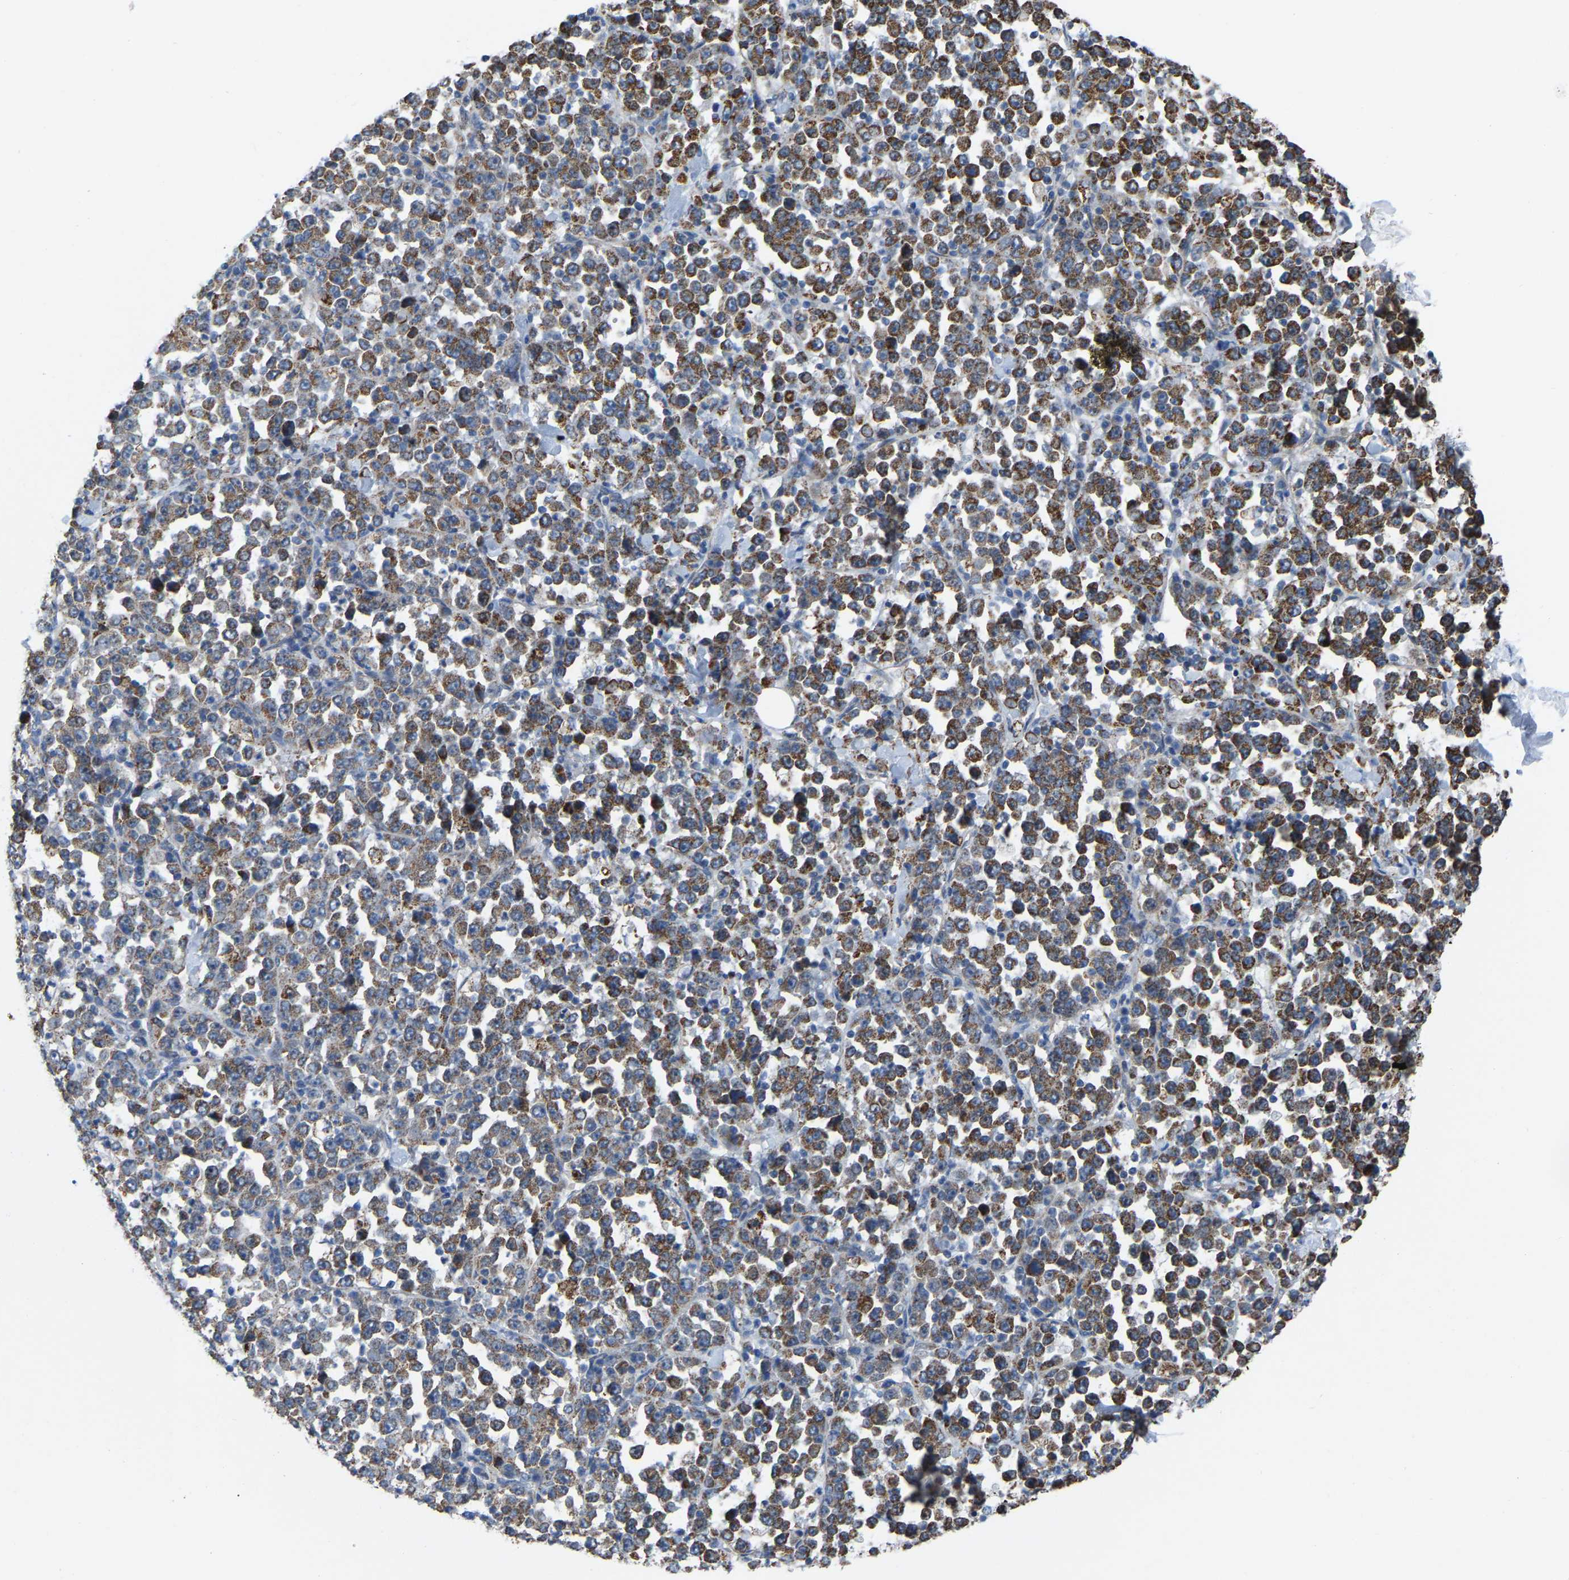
{"staining": {"intensity": "moderate", "quantity": ">75%", "location": "cytoplasmic/membranous"}, "tissue": "stomach cancer", "cell_type": "Tumor cells", "image_type": "cancer", "snomed": [{"axis": "morphology", "description": "Normal tissue, NOS"}, {"axis": "morphology", "description": "Adenocarcinoma, NOS"}, {"axis": "topography", "description": "Stomach, upper"}, {"axis": "topography", "description": "Stomach"}], "caption": "An IHC micrograph of neoplastic tissue is shown. Protein staining in brown highlights moderate cytoplasmic/membranous positivity in stomach adenocarcinoma within tumor cells.", "gene": "BCL10", "patient": {"sex": "male", "age": 59}}